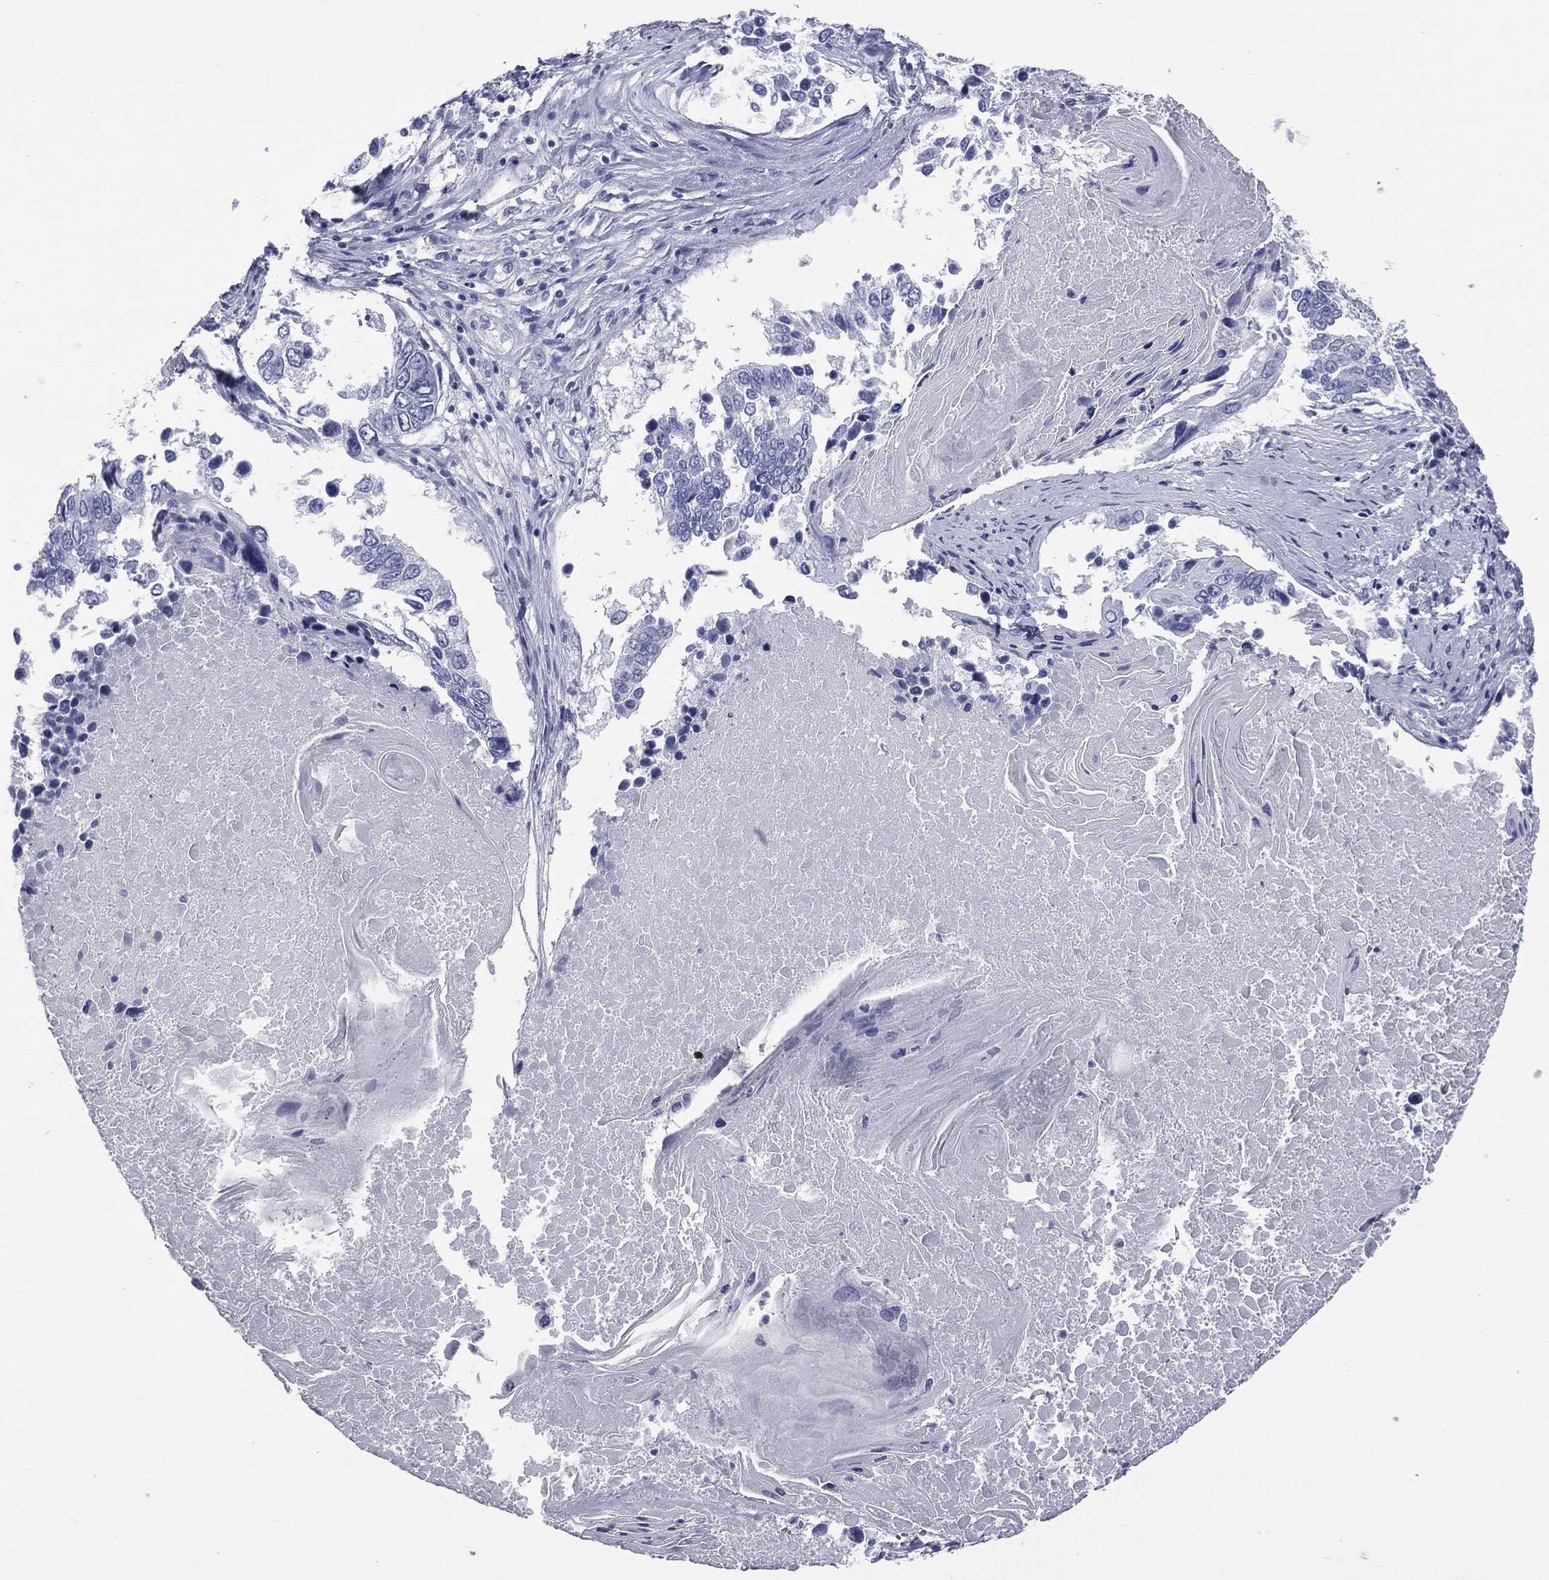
{"staining": {"intensity": "negative", "quantity": "none", "location": "none"}, "tissue": "lung cancer", "cell_type": "Tumor cells", "image_type": "cancer", "snomed": [{"axis": "morphology", "description": "Squamous cell carcinoma, NOS"}, {"axis": "topography", "description": "Lung"}], "caption": "Tumor cells show no significant positivity in squamous cell carcinoma (lung).", "gene": "MLN", "patient": {"sex": "male", "age": 73}}